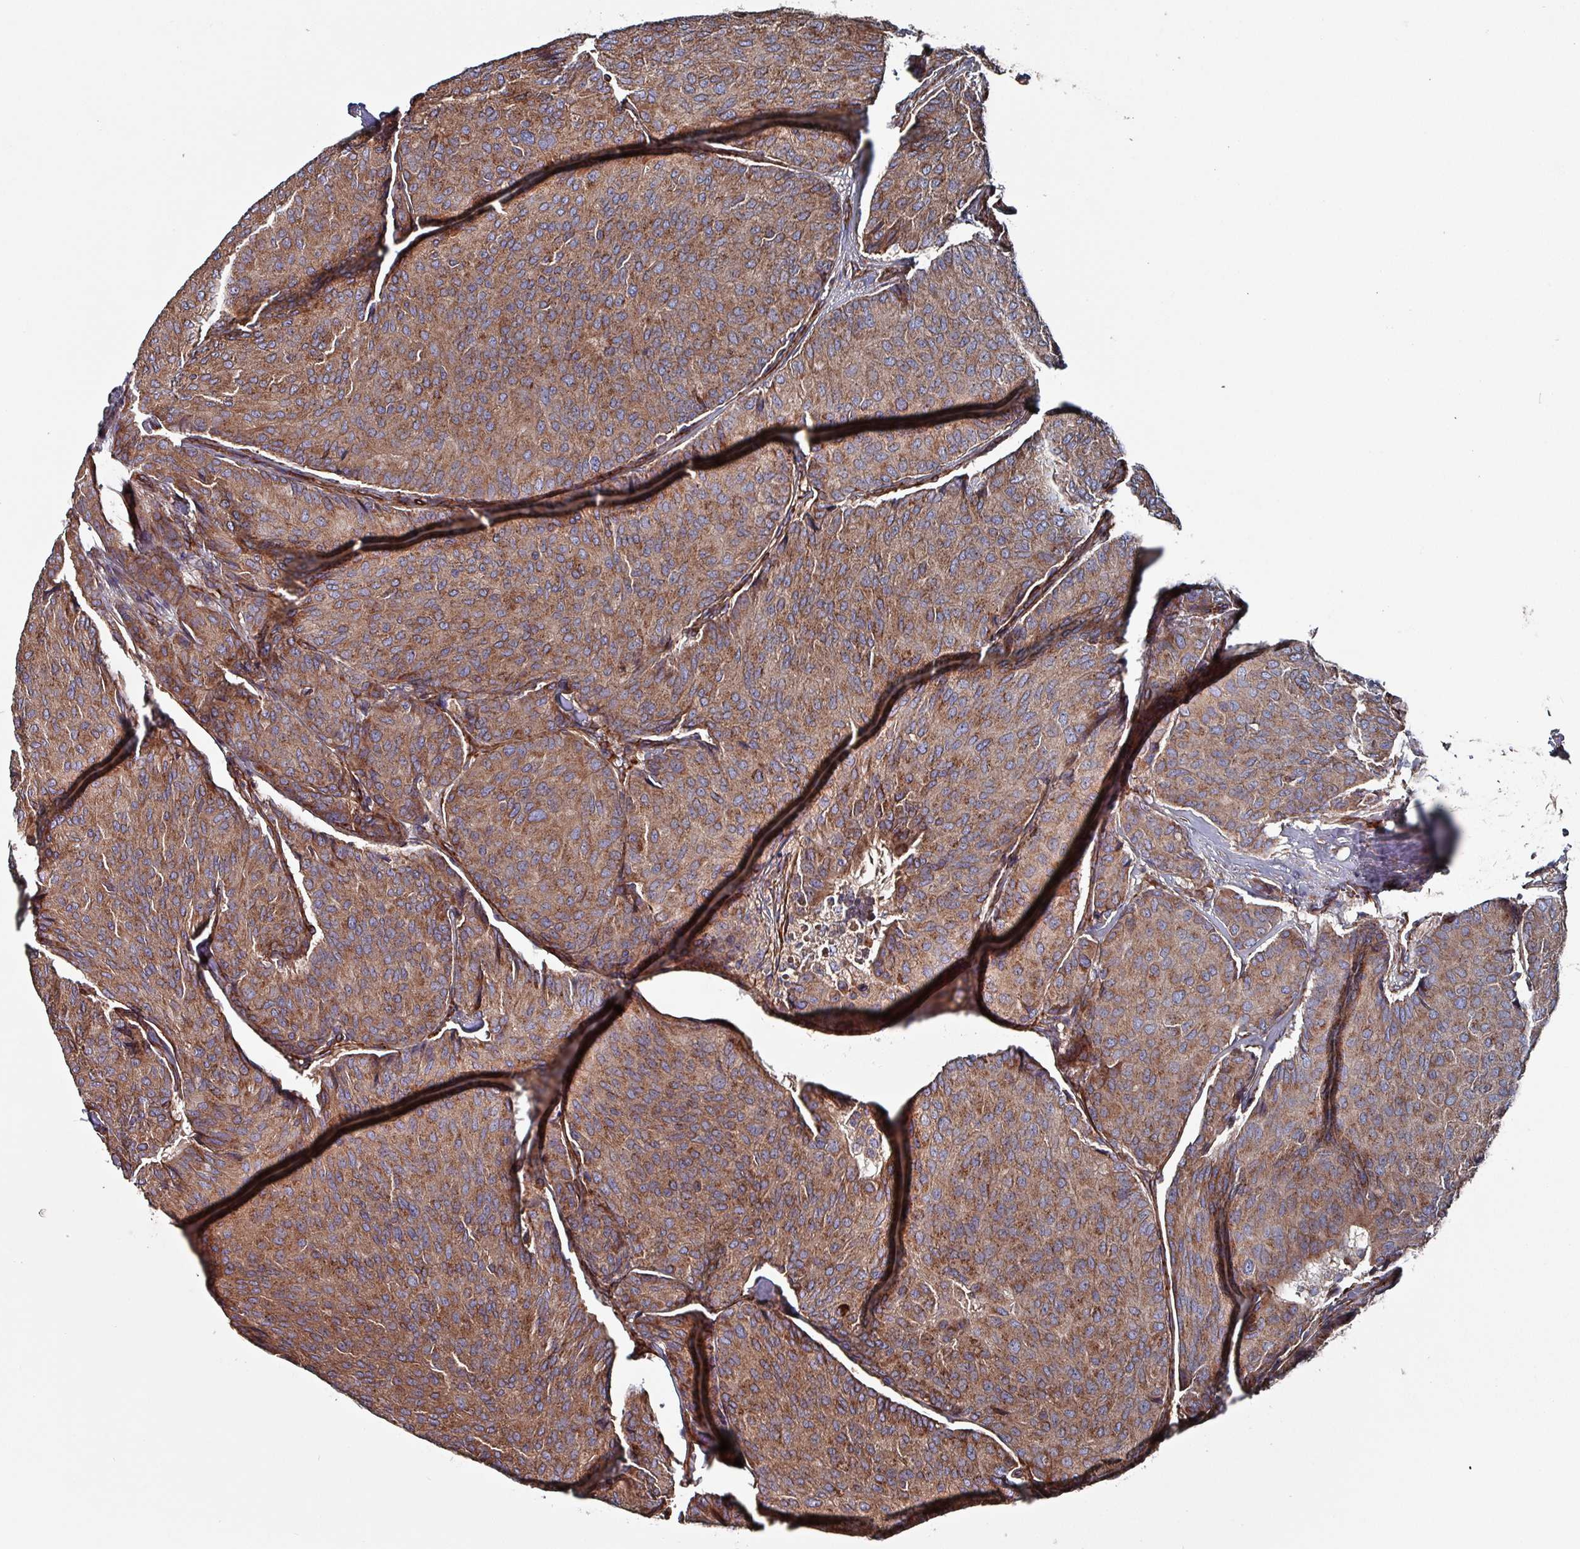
{"staining": {"intensity": "moderate", "quantity": ">75%", "location": "cytoplasmic/membranous"}, "tissue": "breast cancer", "cell_type": "Tumor cells", "image_type": "cancer", "snomed": [{"axis": "morphology", "description": "Duct carcinoma"}, {"axis": "topography", "description": "Breast"}], "caption": "About >75% of tumor cells in breast invasive ductal carcinoma show moderate cytoplasmic/membranous protein positivity as visualized by brown immunohistochemical staining.", "gene": "ANO10", "patient": {"sex": "female", "age": 75}}